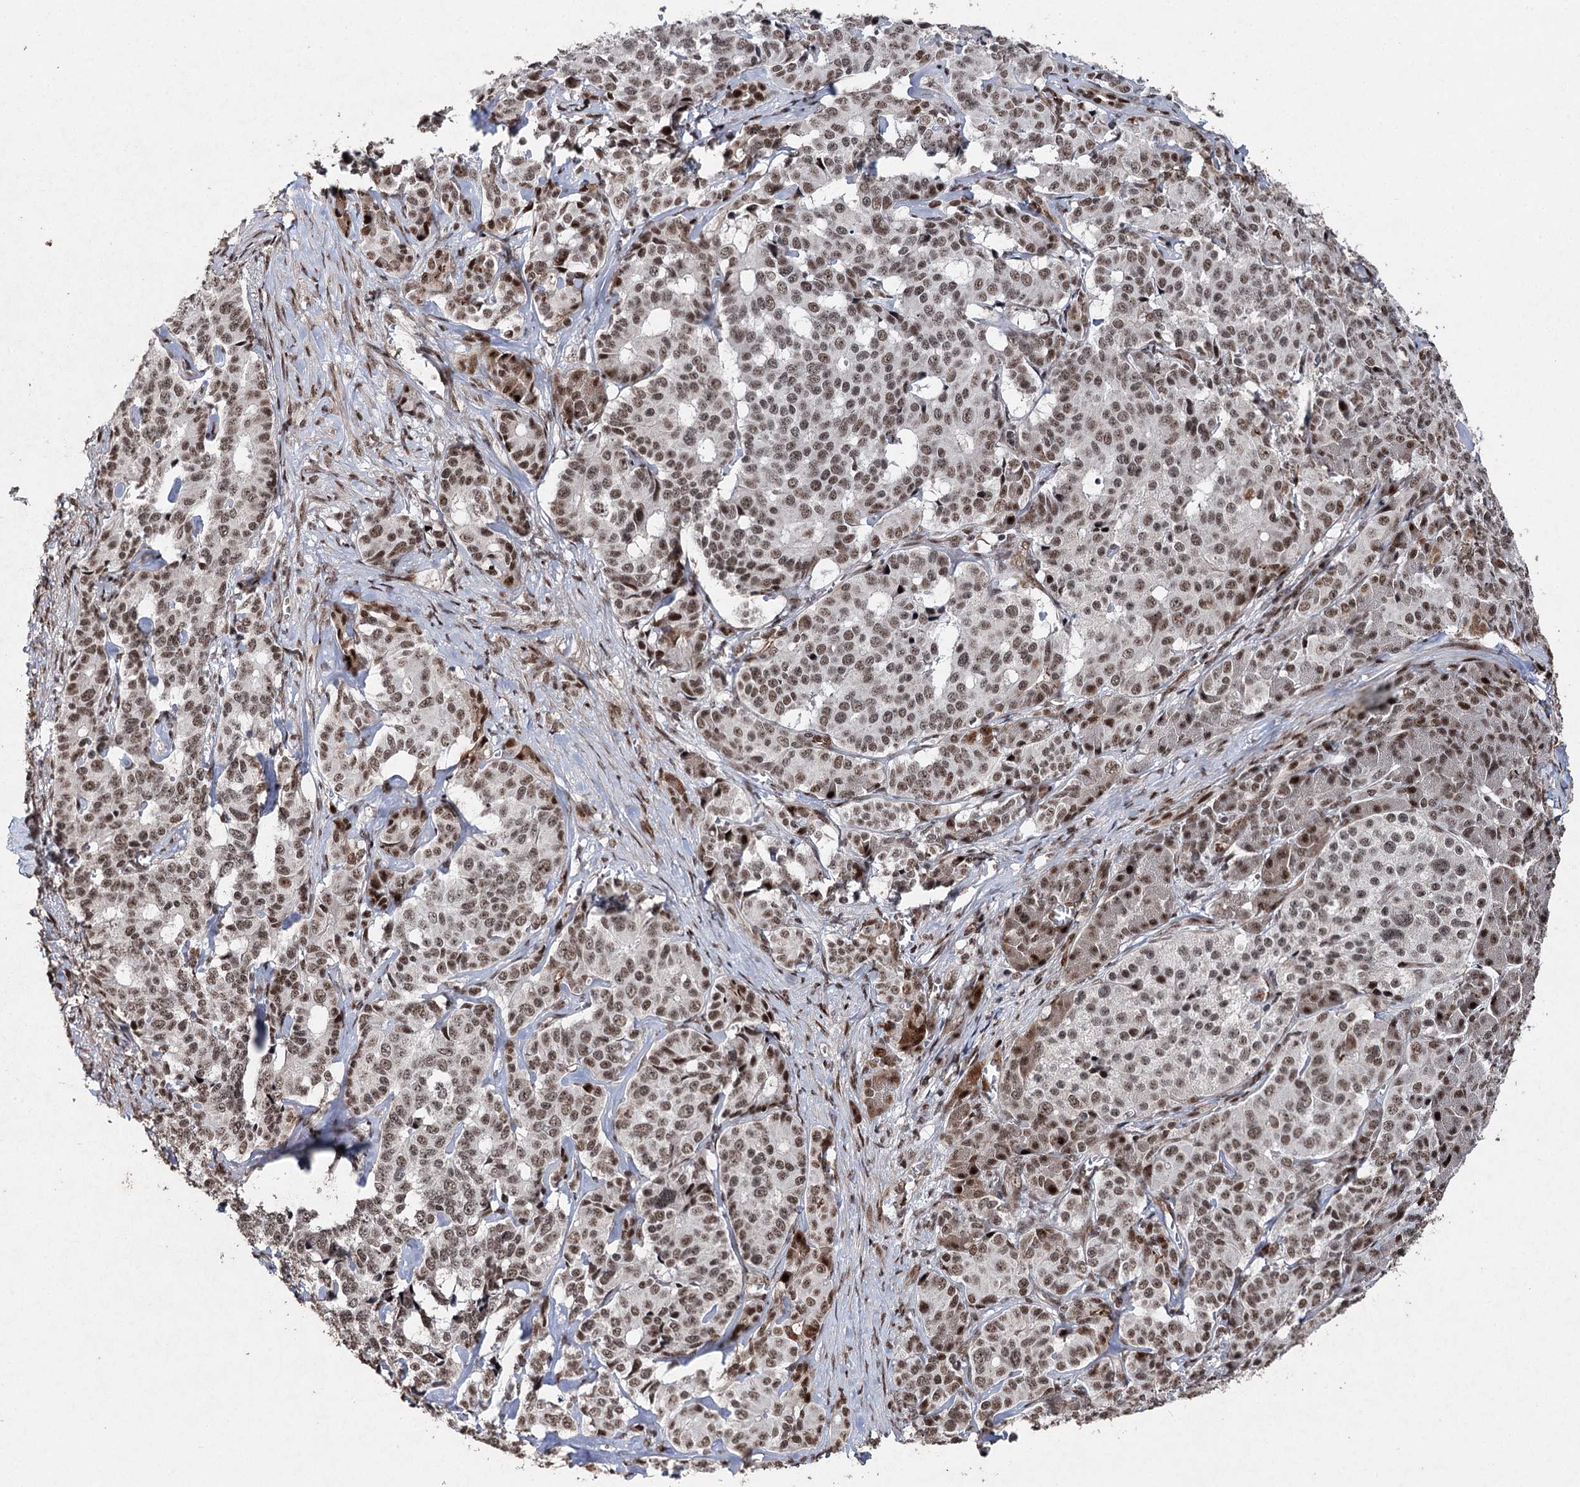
{"staining": {"intensity": "moderate", "quantity": ">75%", "location": "nuclear"}, "tissue": "pancreatic cancer", "cell_type": "Tumor cells", "image_type": "cancer", "snomed": [{"axis": "morphology", "description": "Adenocarcinoma, NOS"}, {"axis": "topography", "description": "Pancreas"}], "caption": "IHC micrograph of human adenocarcinoma (pancreatic) stained for a protein (brown), which displays medium levels of moderate nuclear staining in about >75% of tumor cells.", "gene": "PDCD4", "patient": {"sex": "female", "age": 74}}